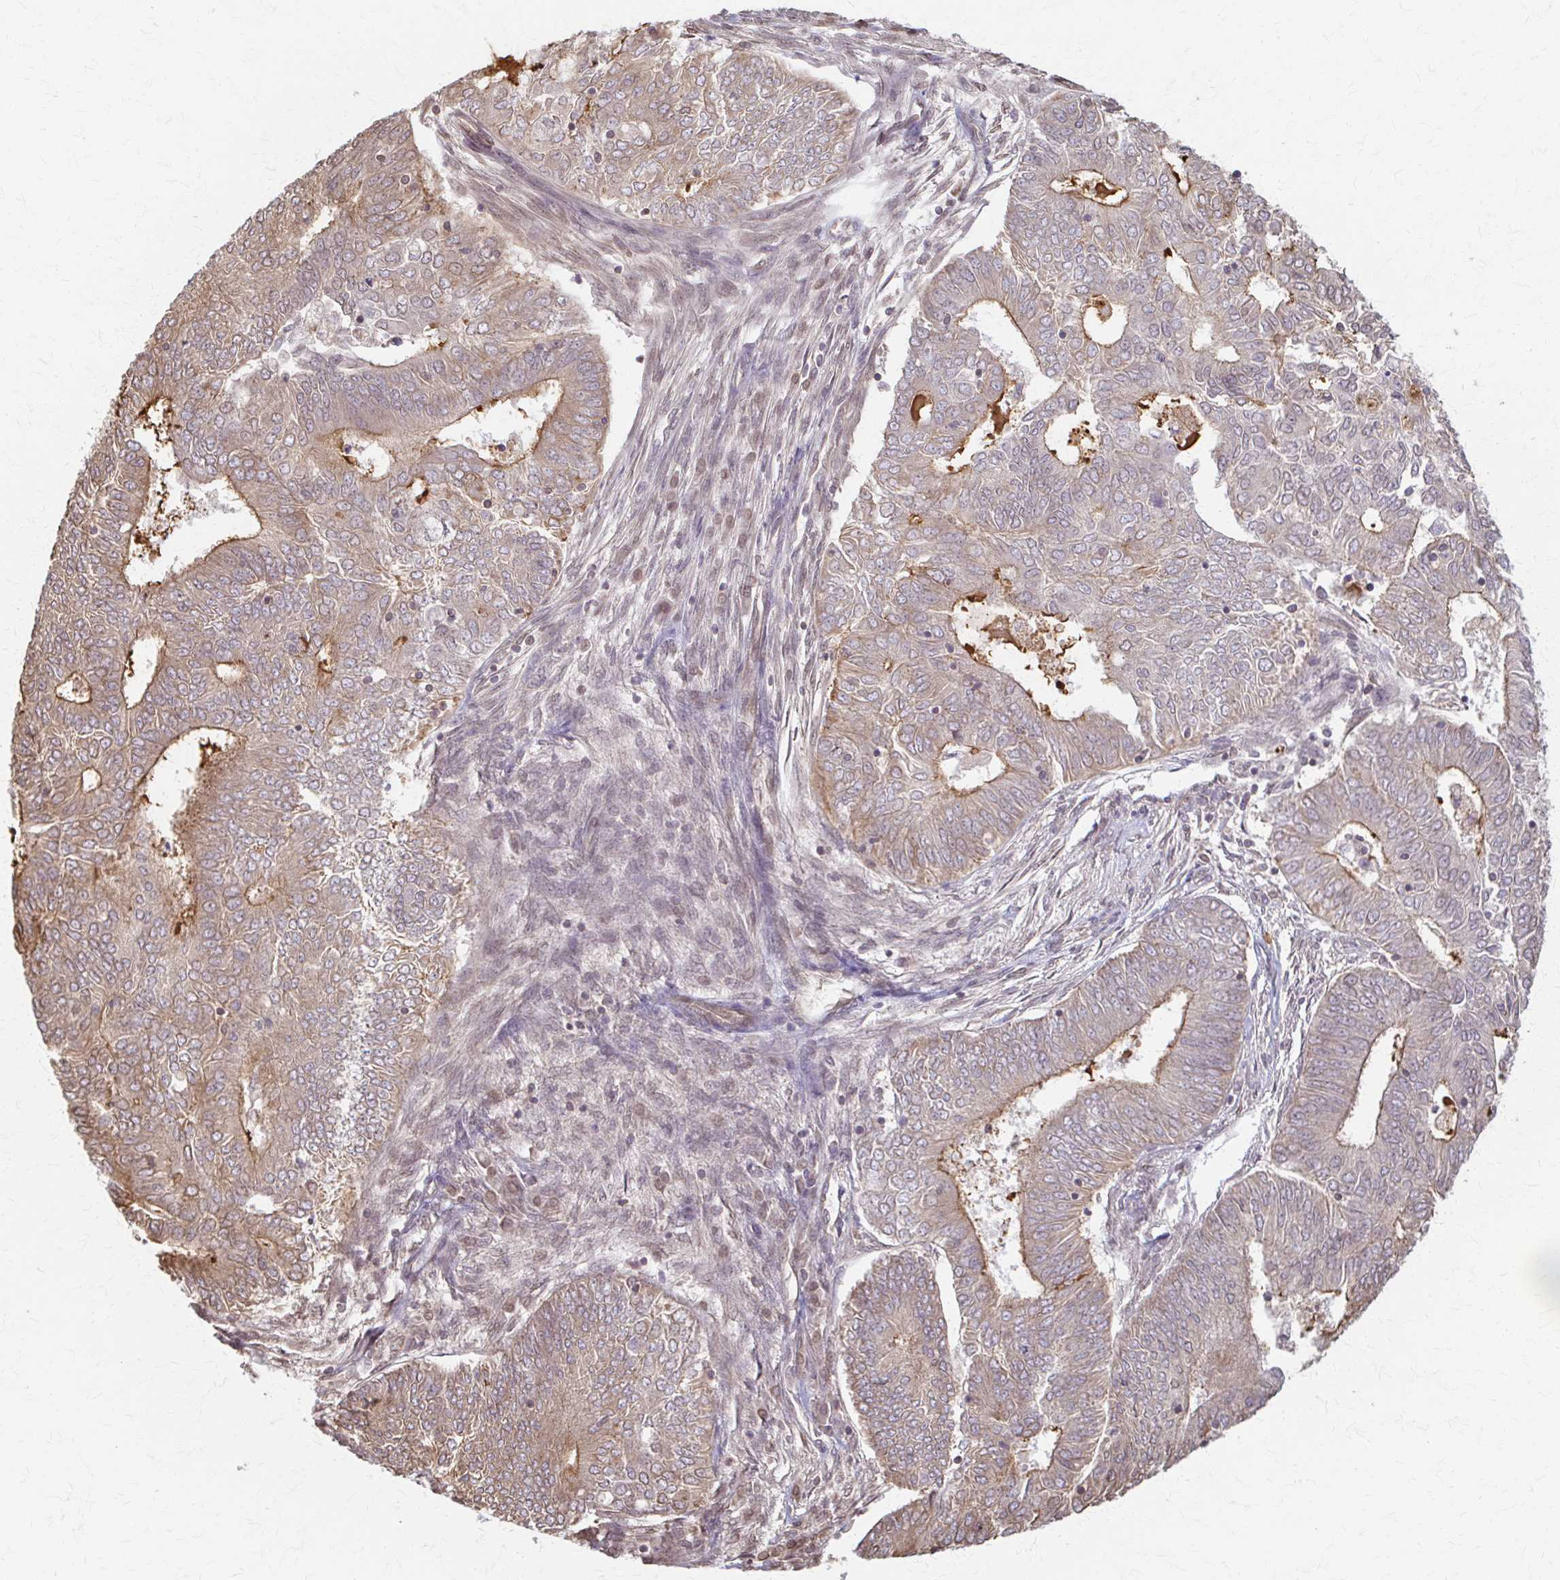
{"staining": {"intensity": "moderate", "quantity": "25%-75%", "location": "cytoplasmic/membranous"}, "tissue": "endometrial cancer", "cell_type": "Tumor cells", "image_type": "cancer", "snomed": [{"axis": "morphology", "description": "Adenocarcinoma, NOS"}, {"axis": "topography", "description": "Endometrium"}], "caption": "This is a micrograph of immunohistochemistry staining of adenocarcinoma (endometrial), which shows moderate expression in the cytoplasmic/membranous of tumor cells.", "gene": "ARHGAP35", "patient": {"sex": "female", "age": 62}}